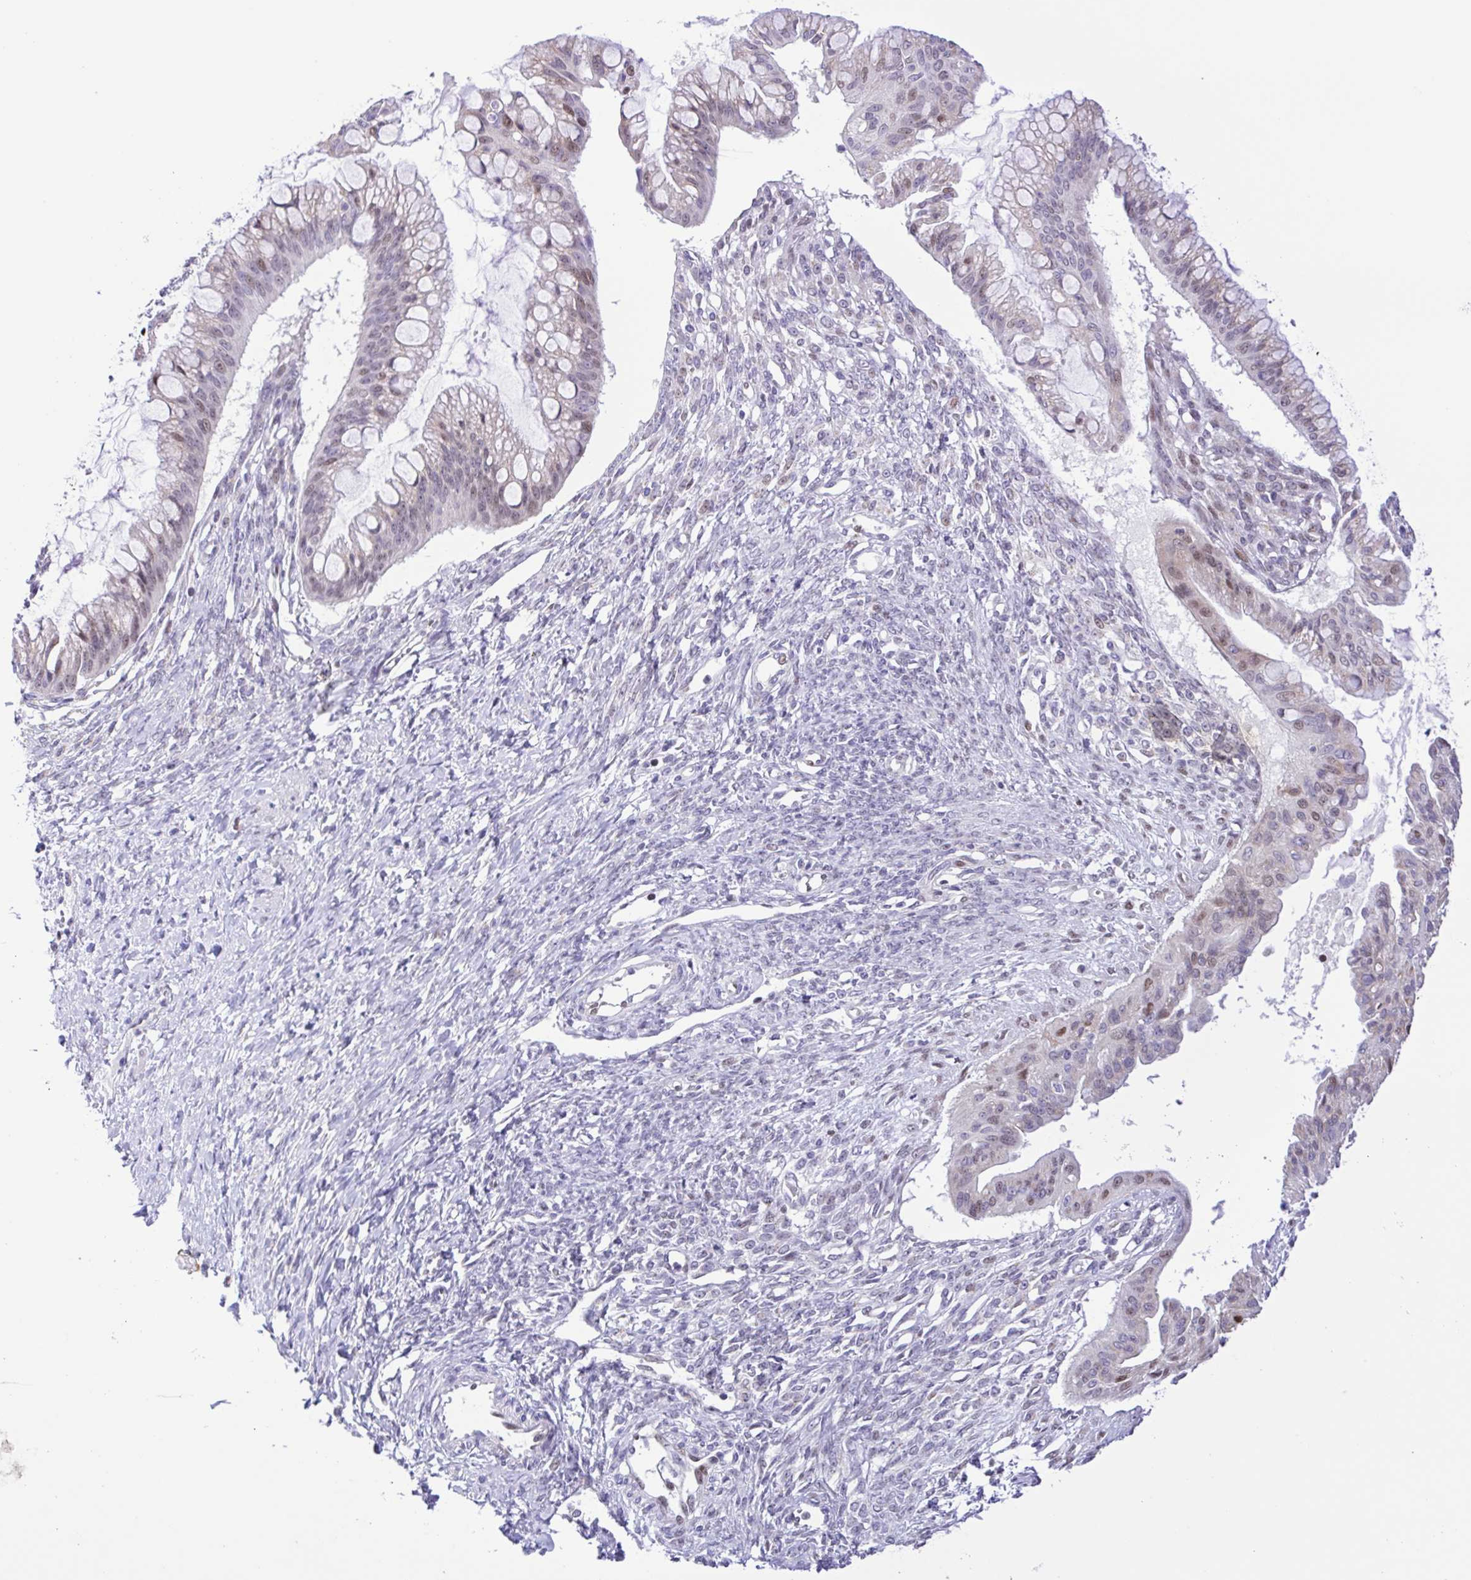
{"staining": {"intensity": "weak", "quantity": "<25%", "location": "nuclear"}, "tissue": "ovarian cancer", "cell_type": "Tumor cells", "image_type": "cancer", "snomed": [{"axis": "morphology", "description": "Cystadenocarcinoma, mucinous, NOS"}, {"axis": "topography", "description": "Ovary"}], "caption": "A high-resolution photomicrograph shows immunohistochemistry (IHC) staining of ovarian cancer, which reveals no significant staining in tumor cells. (Stains: DAB IHC with hematoxylin counter stain, Microscopy: brightfield microscopy at high magnification).", "gene": "TGM3", "patient": {"sex": "female", "age": 73}}